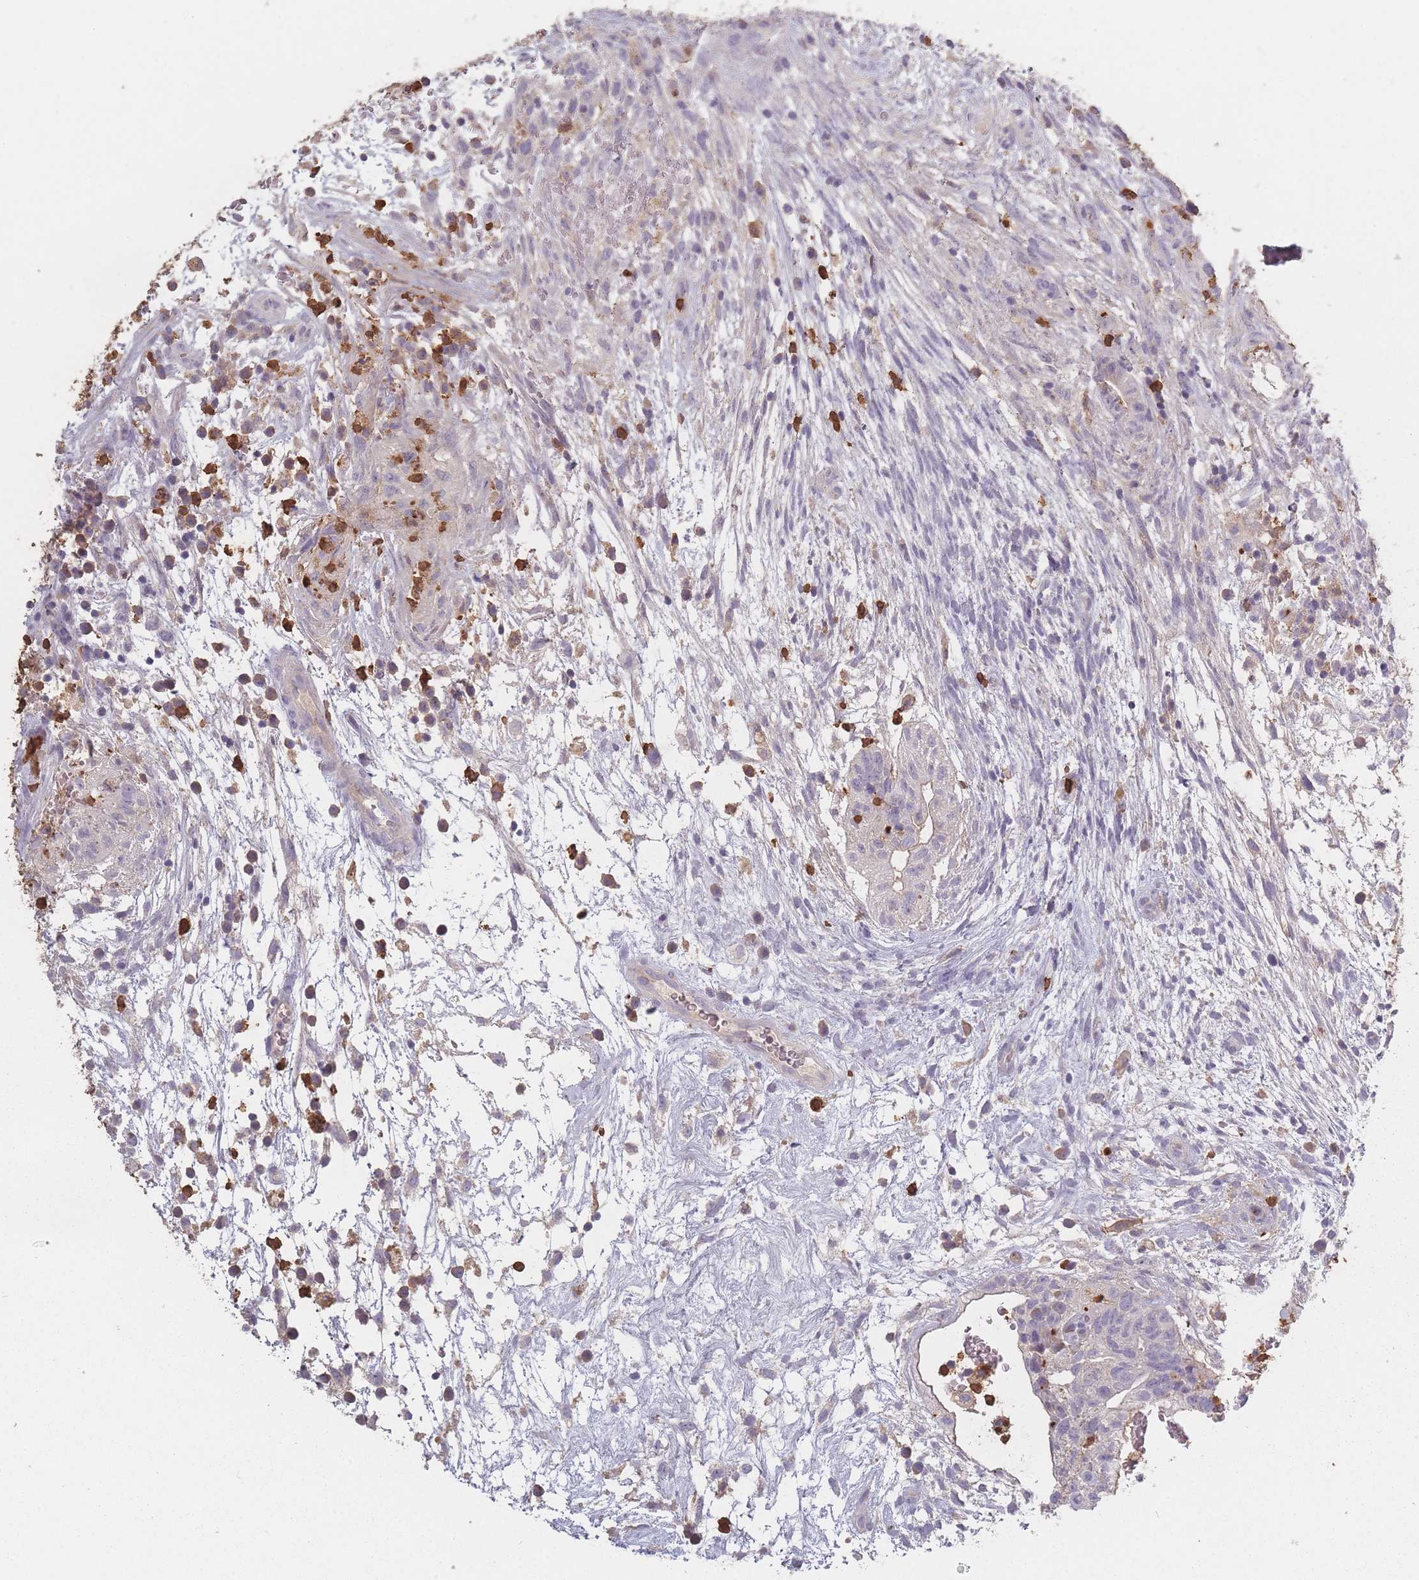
{"staining": {"intensity": "negative", "quantity": "none", "location": "none"}, "tissue": "testis cancer", "cell_type": "Tumor cells", "image_type": "cancer", "snomed": [{"axis": "morphology", "description": "Normal tissue, NOS"}, {"axis": "morphology", "description": "Carcinoma, Embryonal, NOS"}, {"axis": "topography", "description": "Testis"}], "caption": "Protein analysis of testis cancer exhibits no significant staining in tumor cells.", "gene": "BST1", "patient": {"sex": "male", "age": 32}}